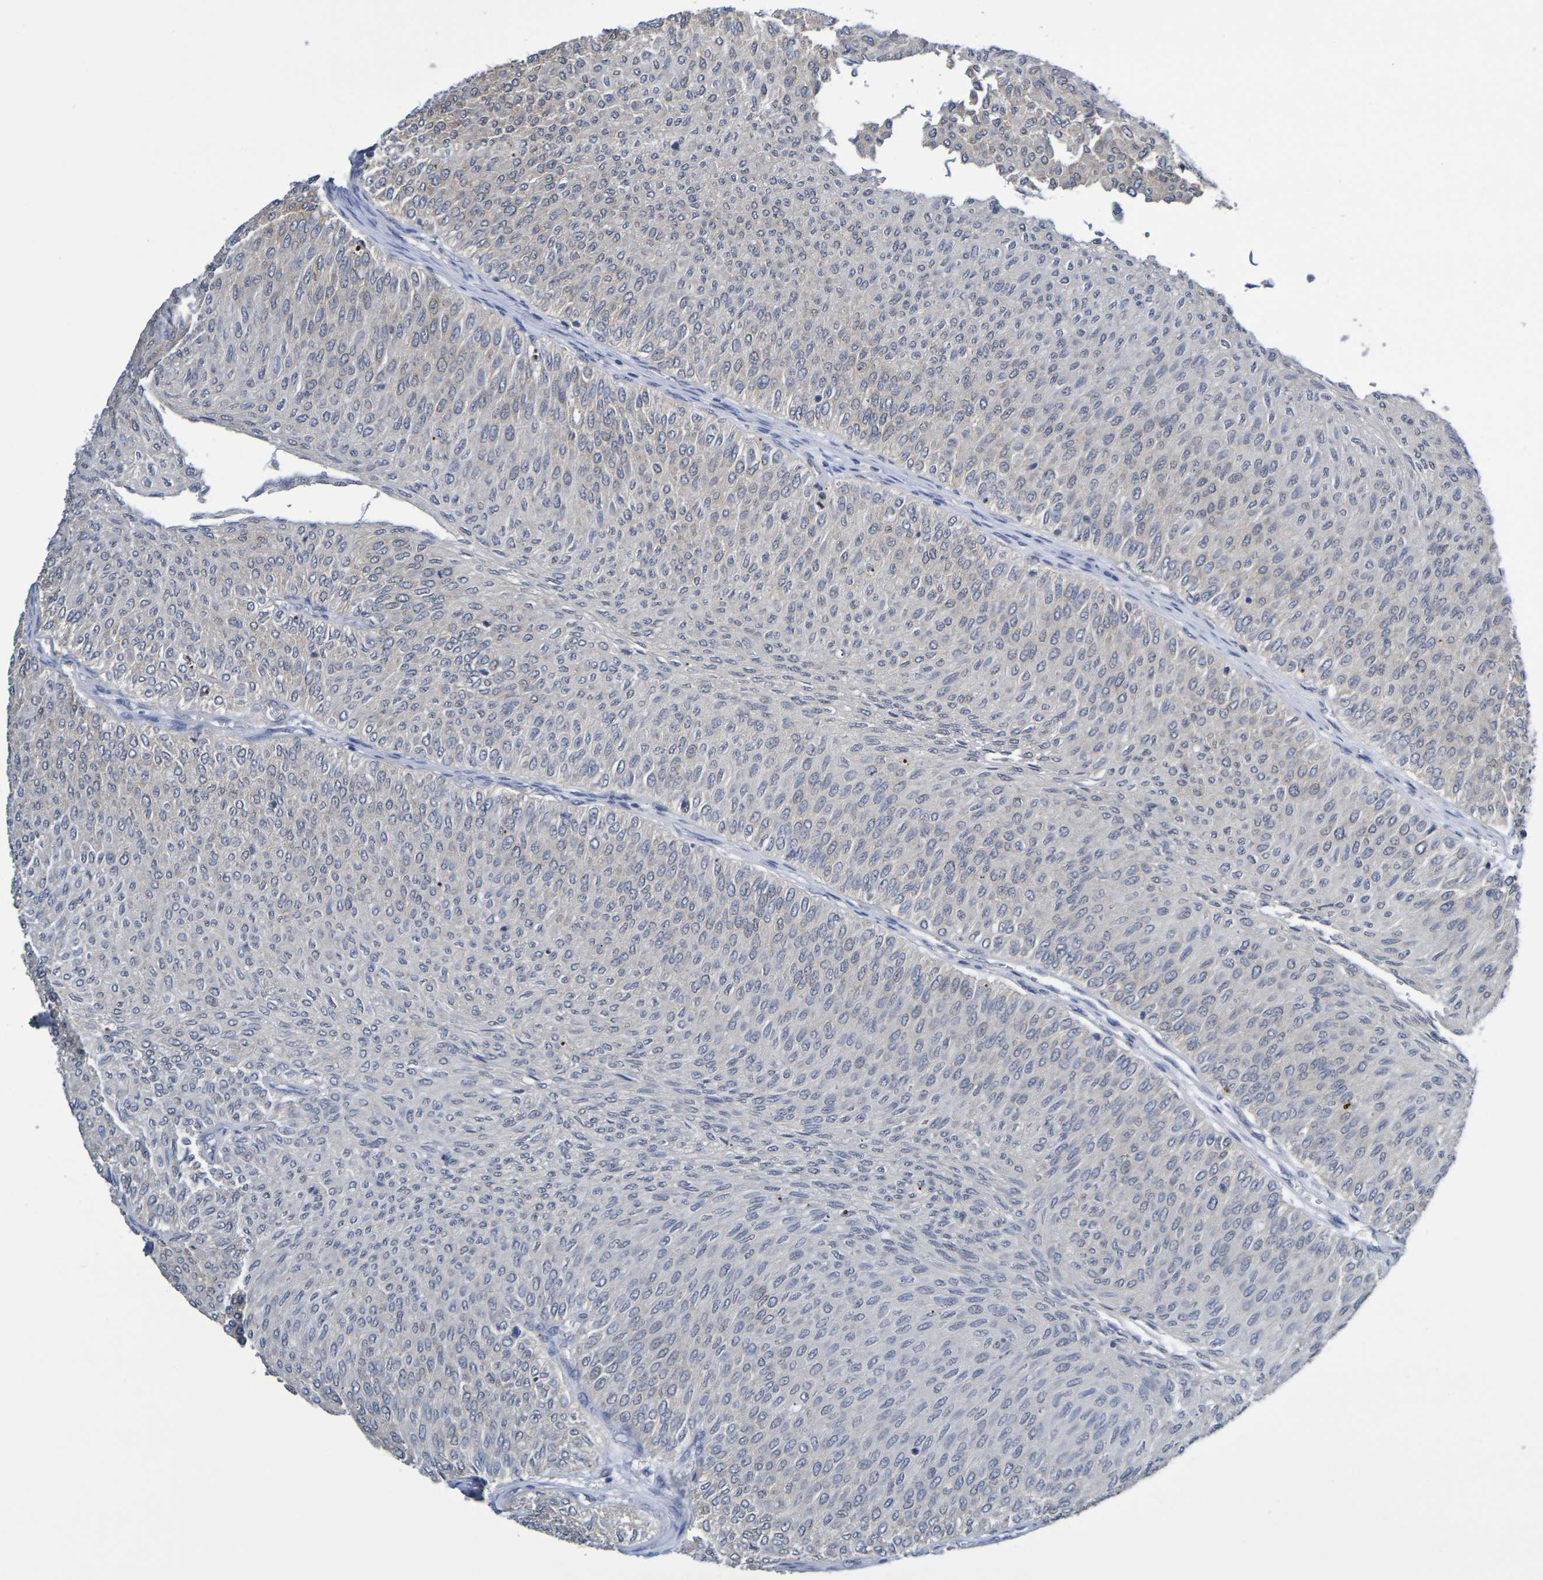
{"staining": {"intensity": "weak", "quantity": "25%-75%", "location": "cytoplasmic/membranous"}, "tissue": "urothelial cancer", "cell_type": "Tumor cells", "image_type": "cancer", "snomed": [{"axis": "morphology", "description": "Urothelial carcinoma, Low grade"}, {"axis": "topography", "description": "Urinary bladder"}], "caption": "Approximately 25%-75% of tumor cells in human urothelial cancer exhibit weak cytoplasmic/membranous protein positivity as visualized by brown immunohistochemical staining.", "gene": "CHRNB1", "patient": {"sex": "male", "age": 78}}